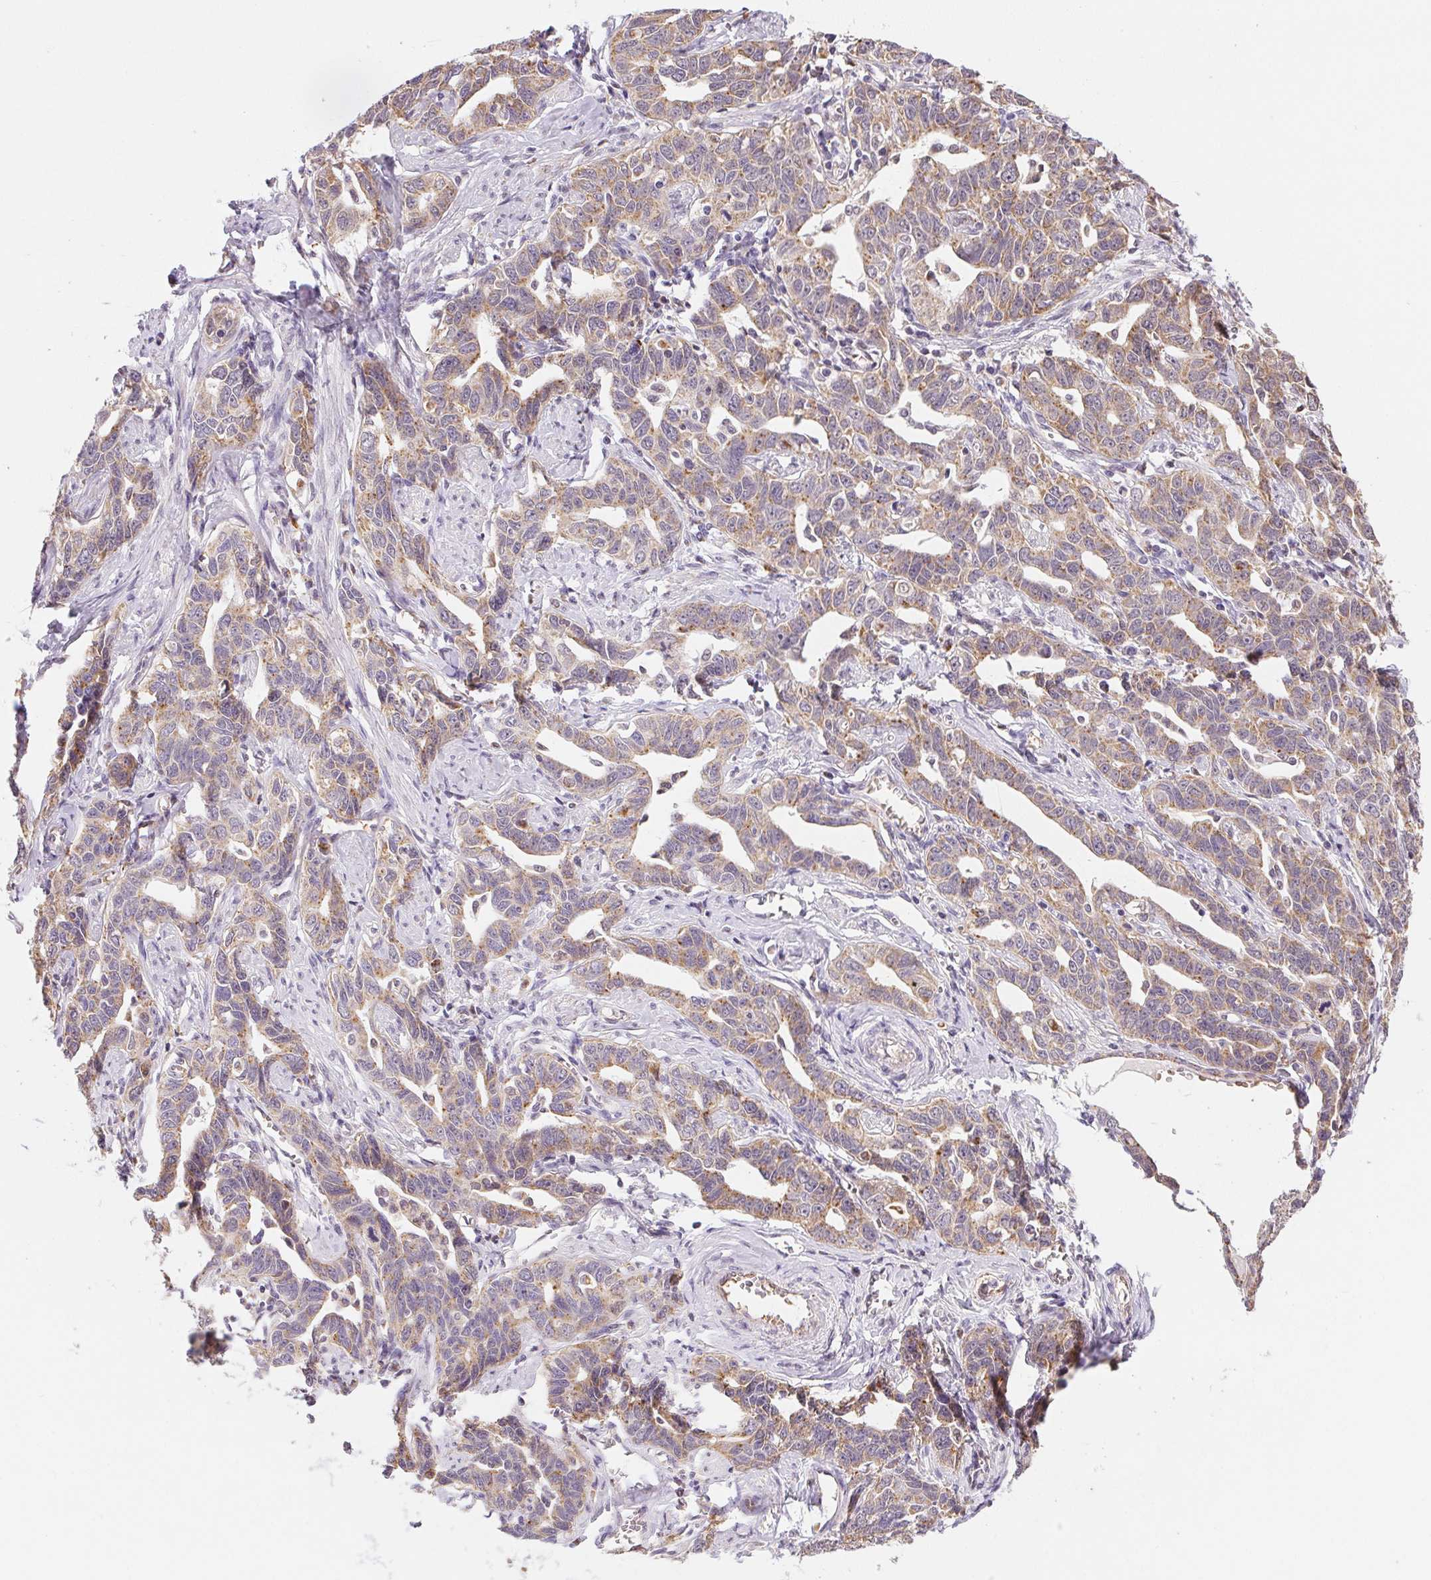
{"staining": {"intensity": "moderate", "quantity": ">75%", "location": "cytoplasmic/membranous"}, "tissue": "ovarian cancer", "cell_type": "Tumor cells", "image_type": "cancer", "snomed": [{"axis": "morphology", "description": "Cystadenocarcinoma, serous, NOS"}, {"axis": "topography", "description": "Ovary"}], "caption": "The micrograph shows staining of serous cystadenocarcinoma (ovarian), revealing moderate cytoplasmic/membranous protein expression (brown color) within tumor cells.", "gene": "METTL13", "patient": {"sex": "female", "age": 69}}